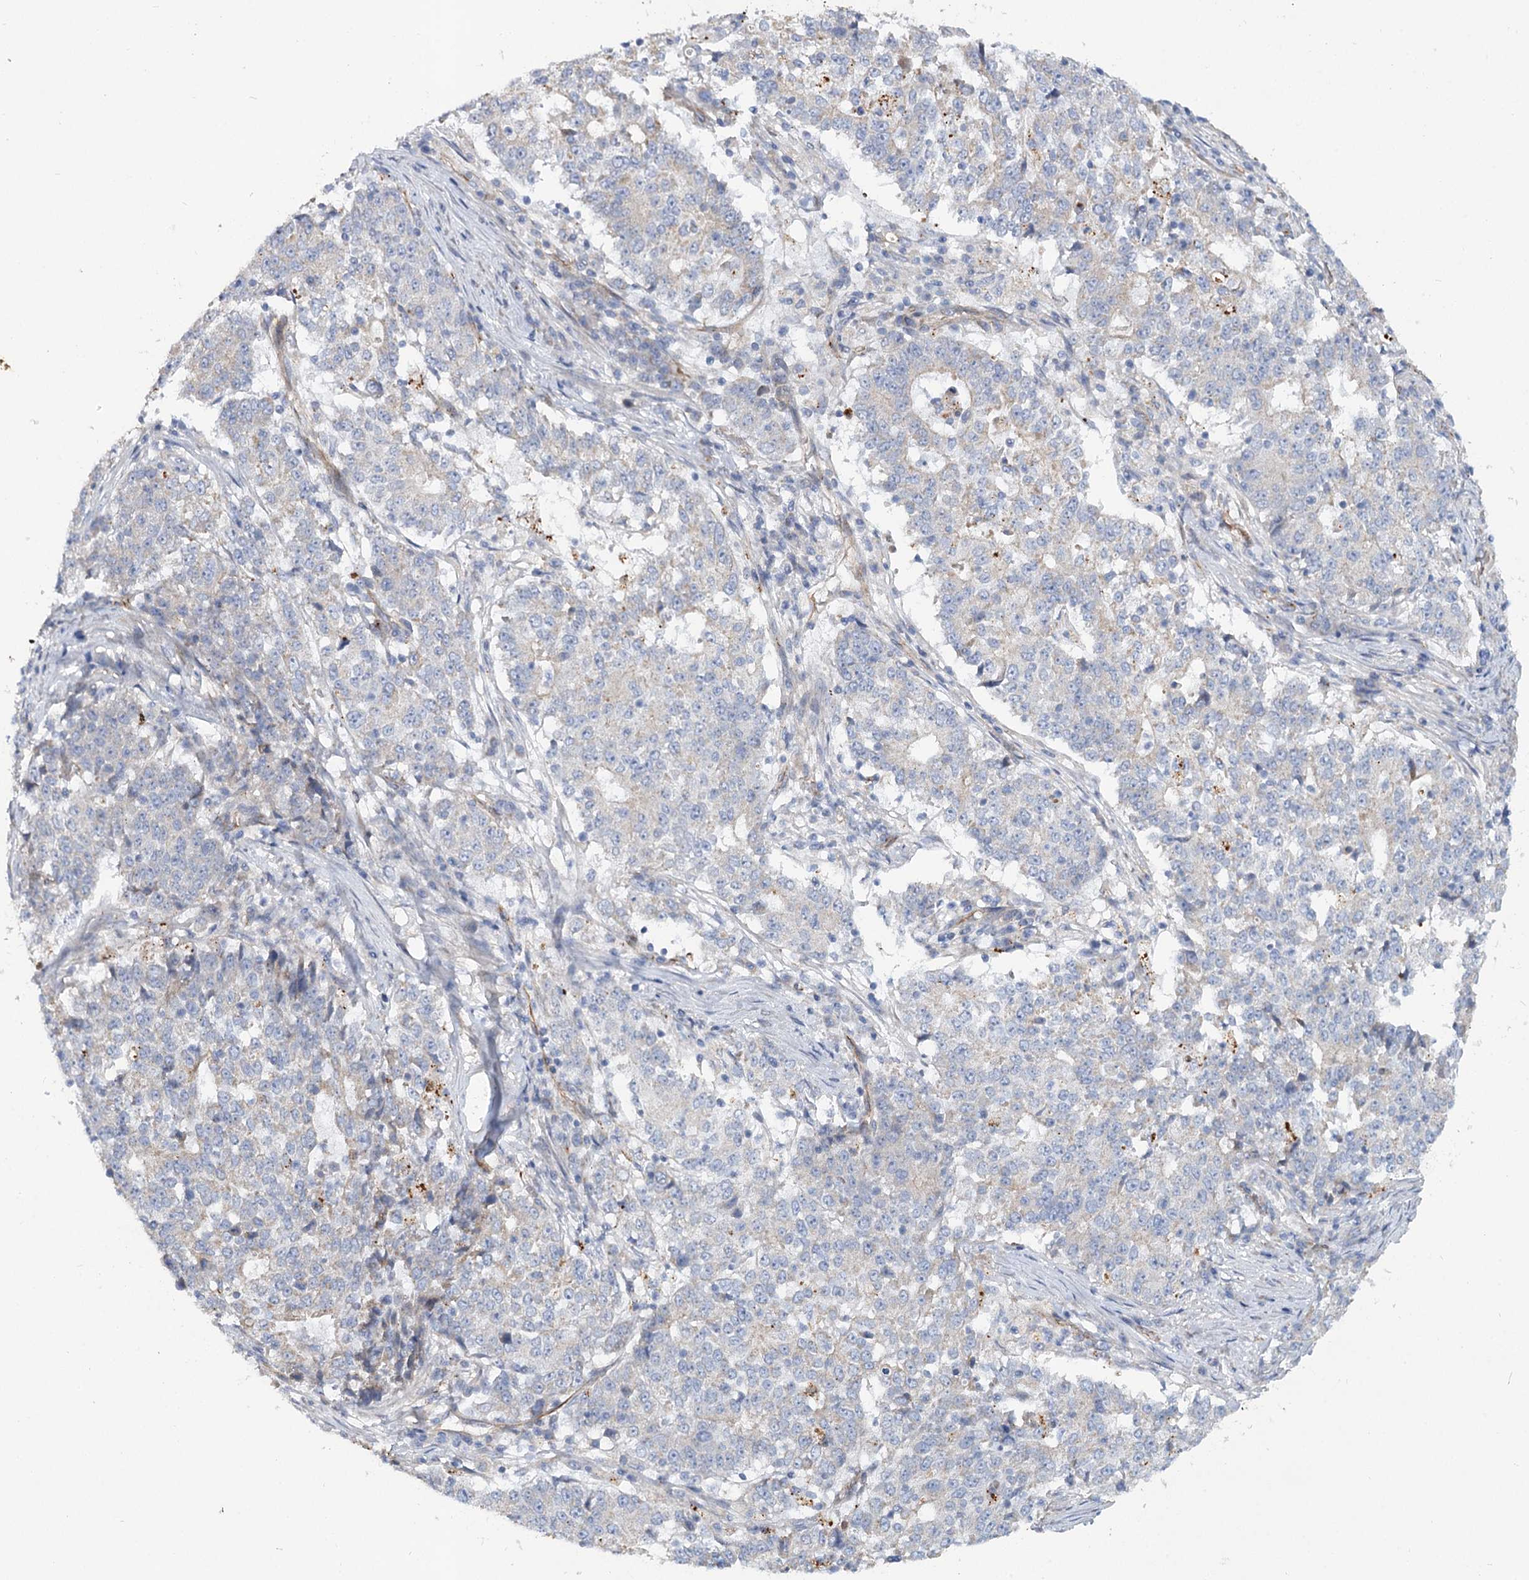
{"staining": {"intensity": "negative", "quantity": "none", "location": "none"}, "tissue": "stomach cancer", "cell_type": "Tumor cells", "image_type": "cancer", "snomed": [{"axis": "morphology", "description": "Adenocarcinoma, NOS"}, {"axis": "topography", "description": "Stomach"}], "caption": "High power microscopy micrograph of an immunohistochemistry (IHC) photomicrograph of stomach cancer, revealing no significant staining in tumor cells.", "gene": "TMEM164", "patient": {"sex": "male", "age": 59}}